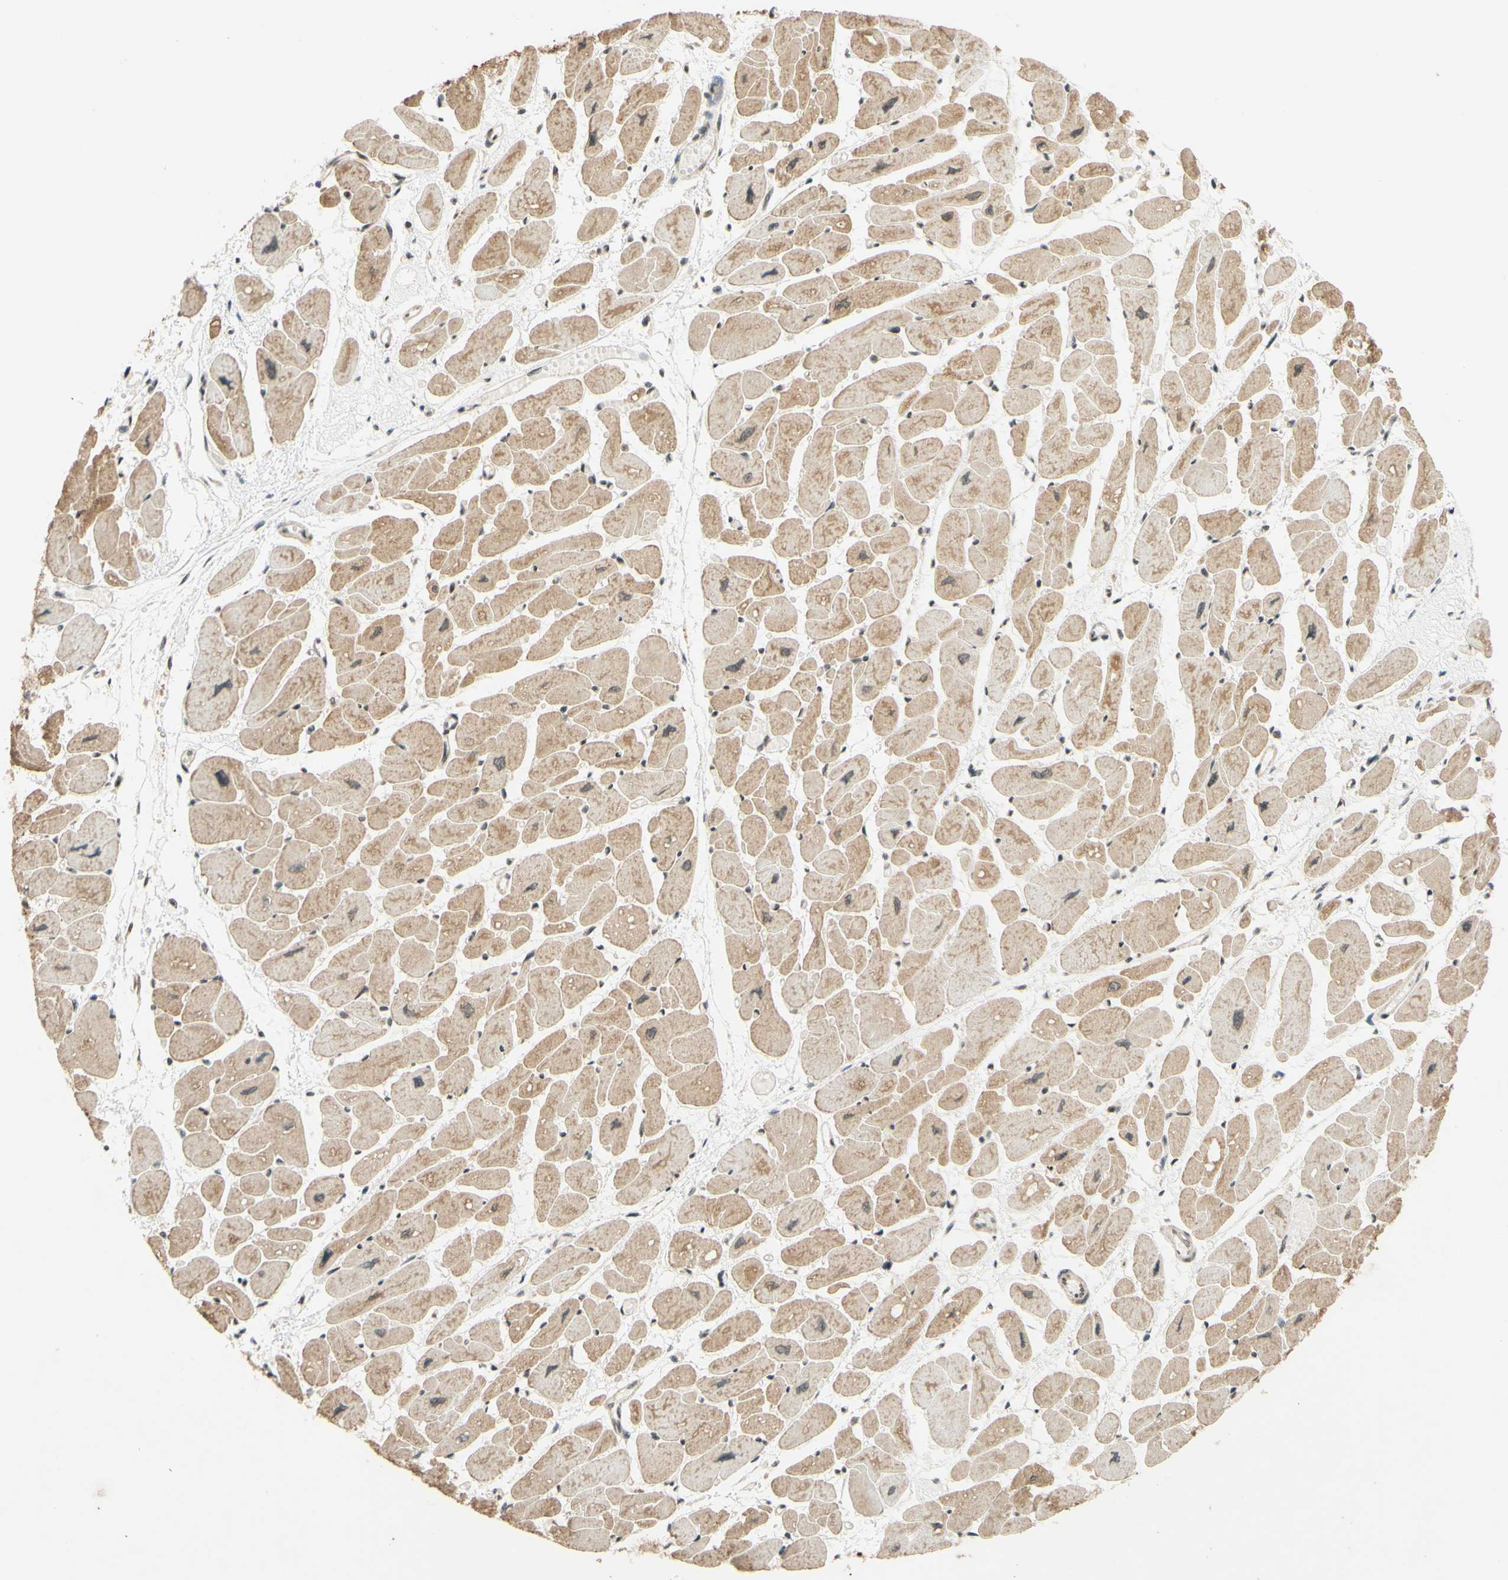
{"staining": {"intensity": "moderate", "quantity": ">75%", "location": "cytoplasmic/membranous,nuclear"}, "tissue": "heart muscle", "cell_type": "Cardiomyocytes", "image_type": "normal", "snomed": [{"axis": "morphology", "description": "Normal tissue, NOS"}, {"axis": "topography", "description": "Heart"}], "caption": "The image exhibits immunohistochemical staining of normal heart muscle. There is moderate cytoplasmic/membranous,nuclear expression is identified in about >75% of cardiomyocytes.", "gene": "SMARCB1", "patient": {"sex": "female", "age": 54}}